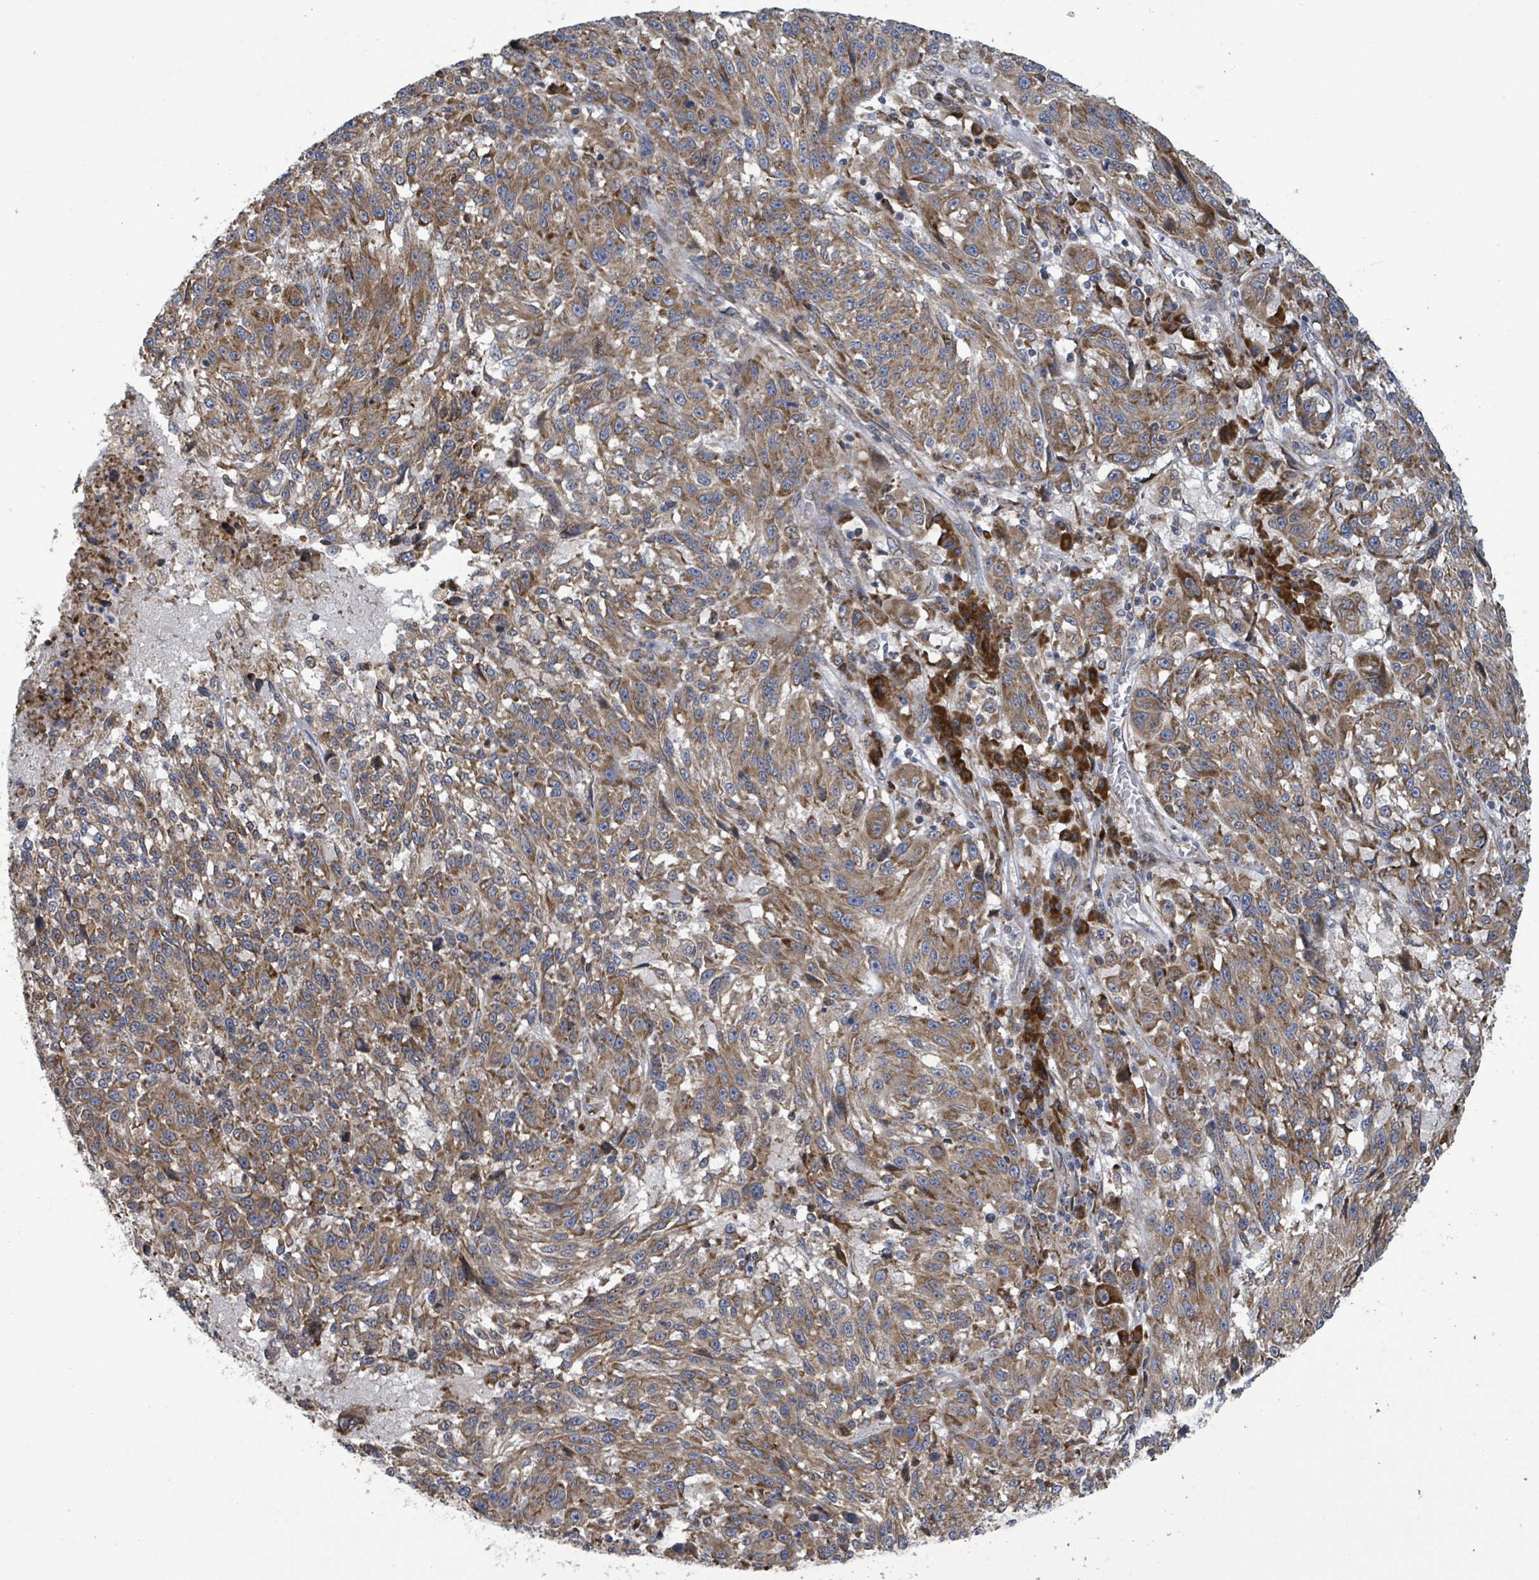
{"staining": {"intensity": "moderate", "quantity": ">75%", "location": "cytoplasmic/membranous"}, "tissue": "melanoma", "cell_type": "Tumor cells", "image_type": "cancer", "snomed": [{"axis": "morphology", "description": "Malignant melanoma, NOS"}, {"axis": "topography", "description": "Skin"}], "caption": "A micrograph of human melanoma stained for a protein displays moderate cytoplasmic/membranous brown staining in tumor cells.", "gene": "NOMO1", "patient": {"sex": "male", "age": 53}}